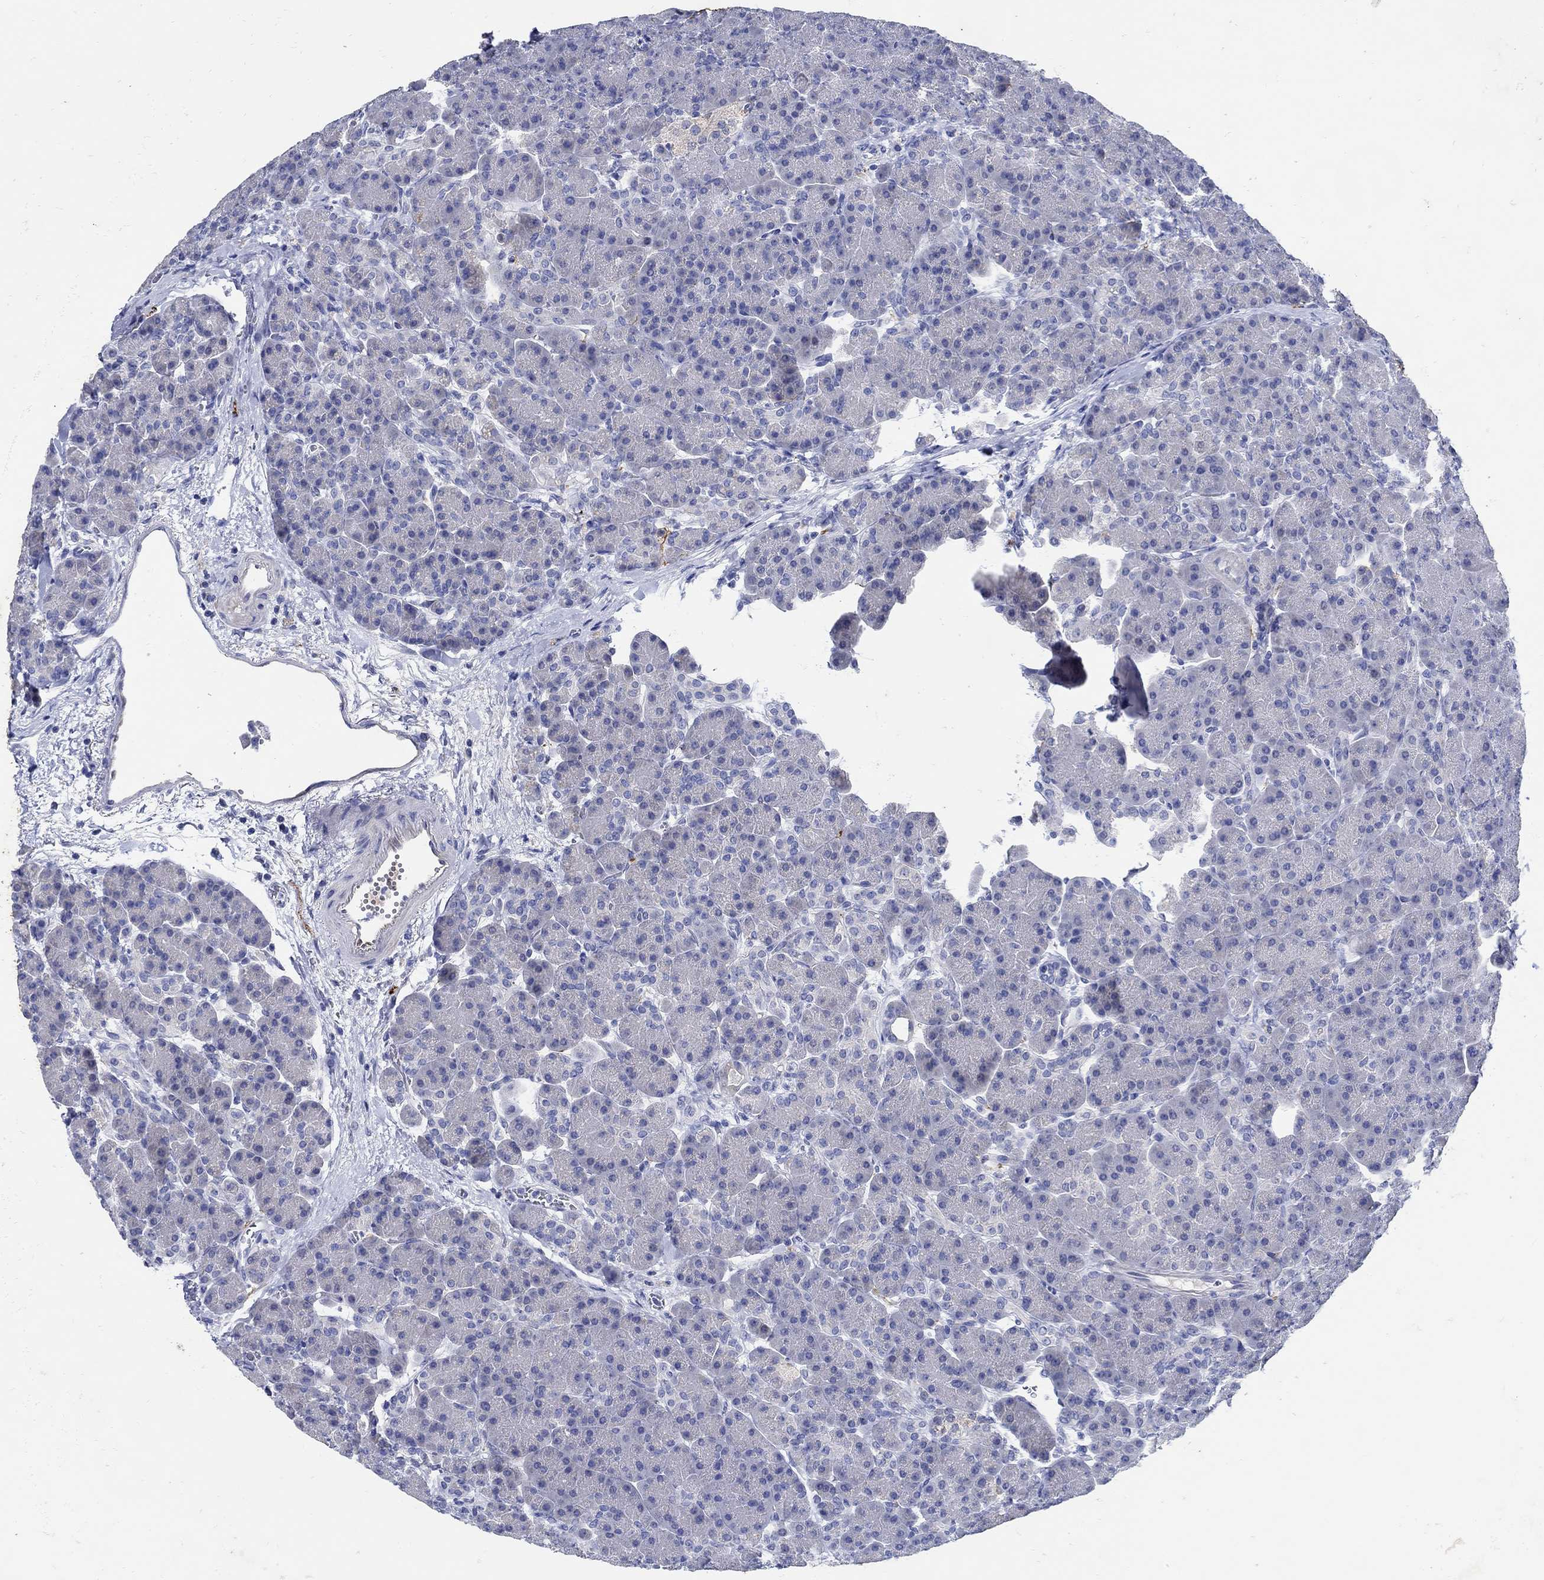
{"staining": {"intensity": "negative", "quantity": "none", "location": "none"}, "tissue": "pancreas", "cell_type": "Exocrine glandular cells", "image_type": "normal", "snomed": [{"axis": "morphology", "description": "Normal tissue, NOS"}, {"axis": "topography", "description": "Pancreas"}], "caption": "Immunohistochemistry of benign pancreas displays no staining in exocrine glandular cells. Nuclei are stained in blue.", "gene": "NOS1", "patient": {"sex": "female", "age": 63}}